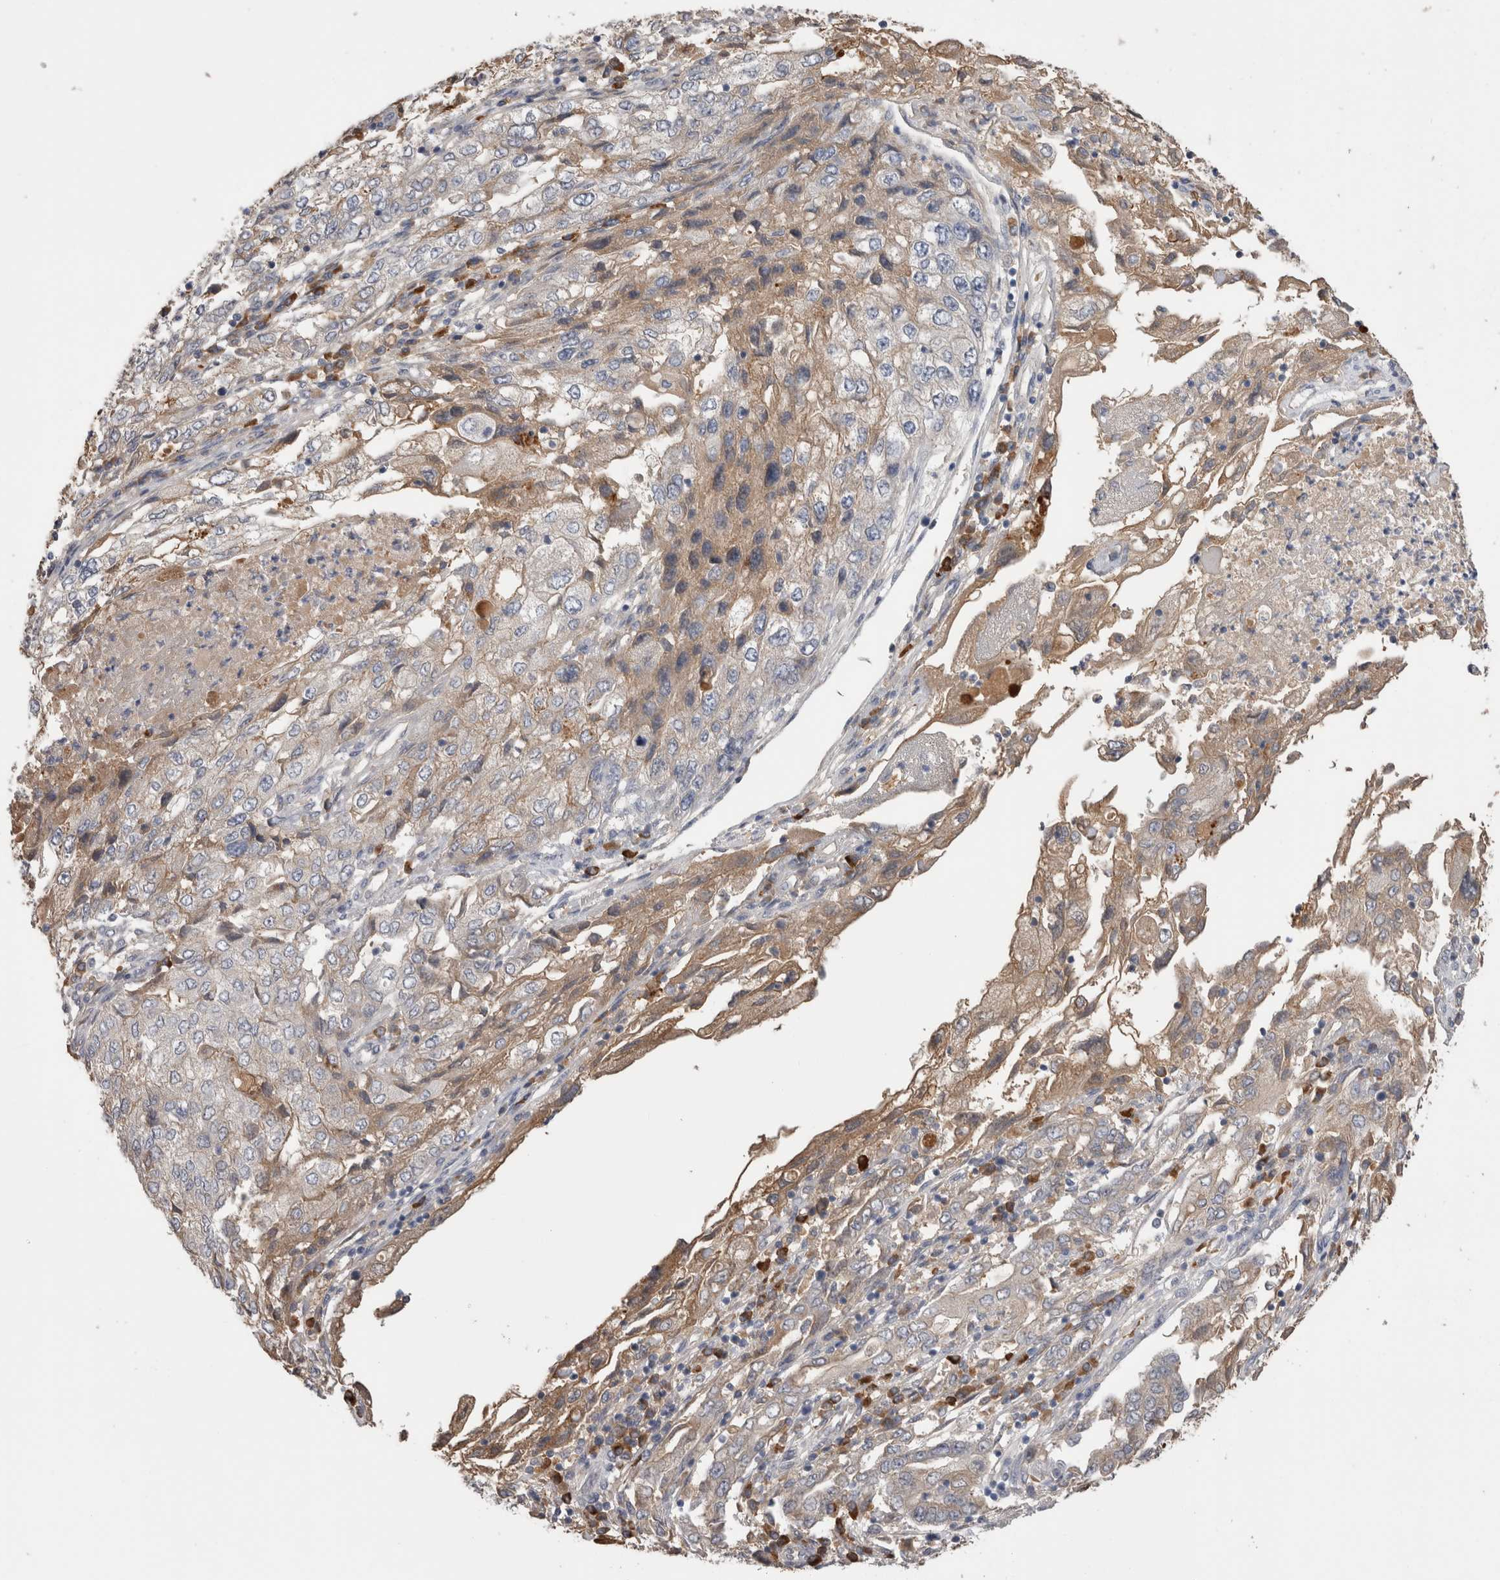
{"staining": {"intensity": "weak", "quantity": "25%-75%", "location": "cytoplasmic/membranous"}, "tissue": "endometrial cancer", "cell_type": "Tumor cells", "image_type": "cancer", "snomed": [{"axis": "morphology", "description": "Adenocarcinoma, NOS"}, {"axis": "topography", "description": "Endometrium"}], "caption": "This micrograph reveals endometrial cancer (adenocarcinoma) stained with immunohistochemistry to label a protein in brown. The cytoplasmic/membranous of tumor cells show weak positivity for the protein. Nuclei are counter-stained blue.", "gene": "PPP3CC", "patient": {"sex": "female", "age": 49}}